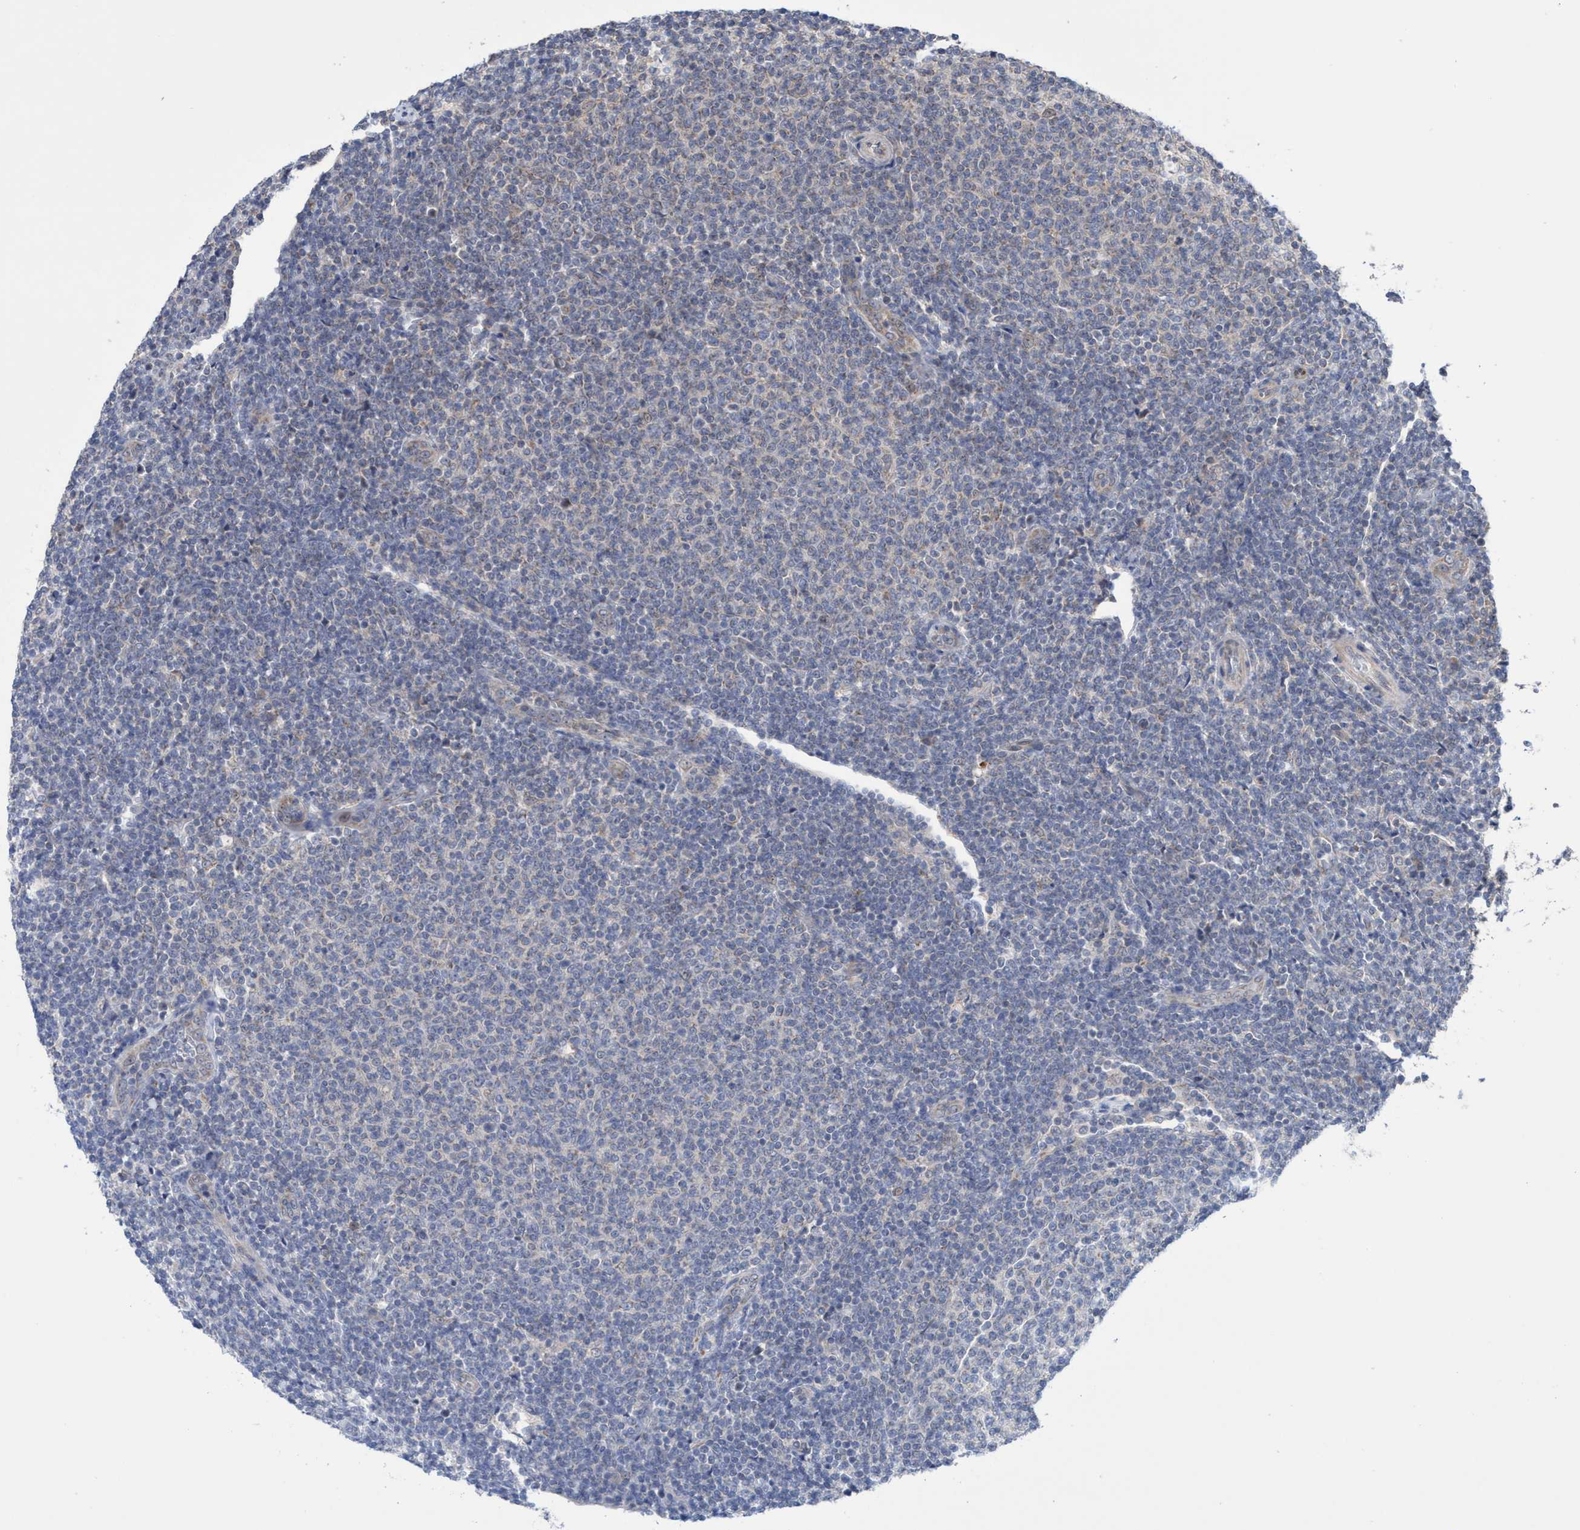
{"staining": {"intensity": "negative", "quantity": "none", "location": "none"}, "tissue": "lymphoma", "cell_type": "Tumor cells", "image_type": "cancer", "snomed": [{"axis": "morphology", "description": "Malignant lymphoma, non-Hodgkin's type, Low grade"}, {"axis": "topography", "description": "Lymph node"}], "caption": "This is an immunohistochemistry micrograph of human low-grade malignant lymphoma, non-Hodgkin's type. There is no positivity in tumor cells.", "gene": "P2RY14", "patient": {"sex": "male", "age": 66}}